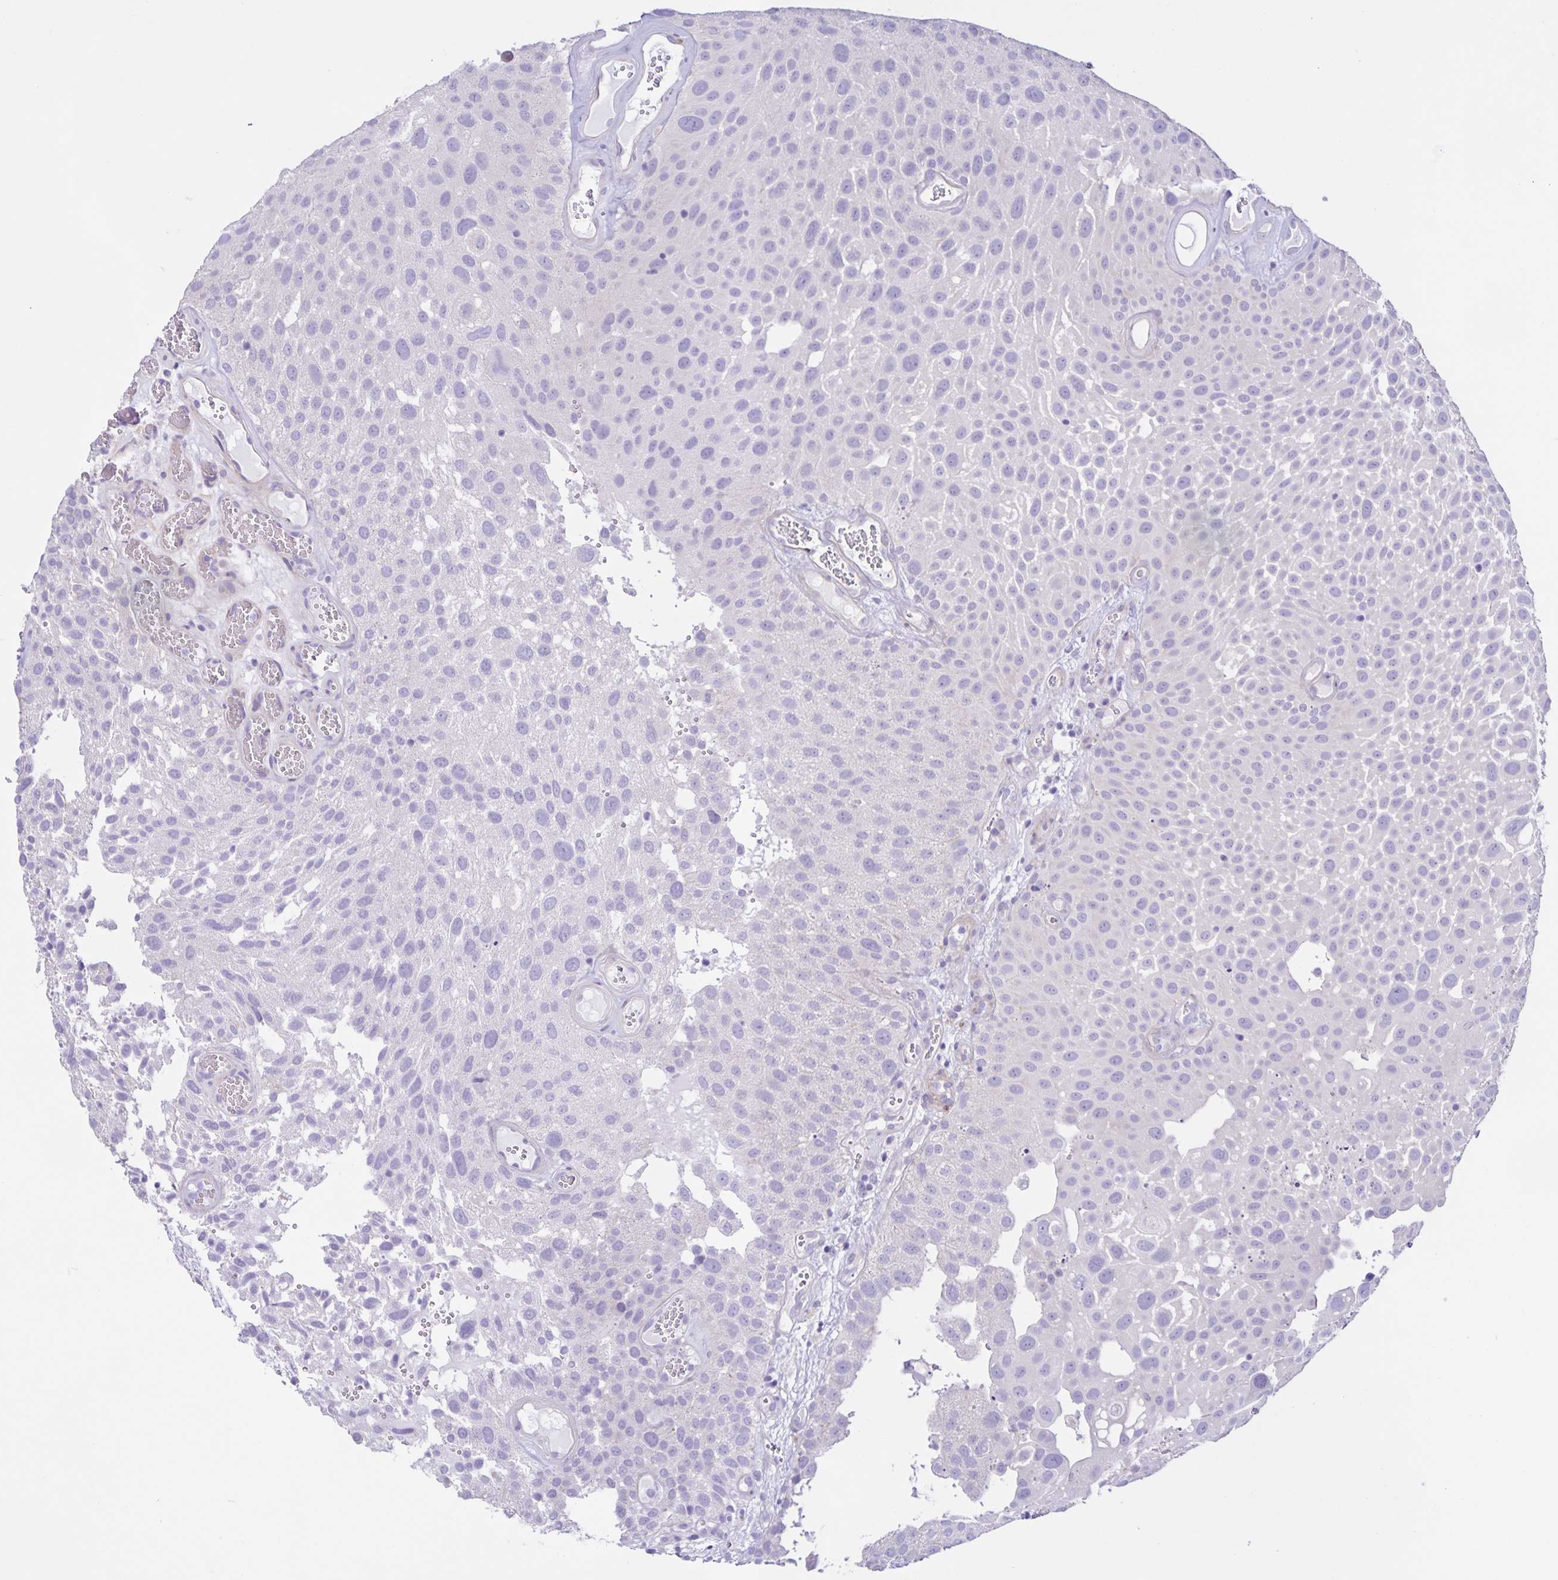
{"staining": {"intensity": "negative", "quantity": "none", "location": "none"}, "tissue": "urothelial cancer", "cell_type": "Tumor cells", "image_type": "cancer", "snomed": [{"axis": "morphology", "description": "Urothelial carcinoma, Low grade"}, {"axis": "topography", "description": "Urinary bladder"}], "caption": "Protein analysis of low-grade urothelial carcinoma exhibits no significant expression in tumor cells.", "gene": "BOLL", "patient": {"sex": "male", "age": 72}}